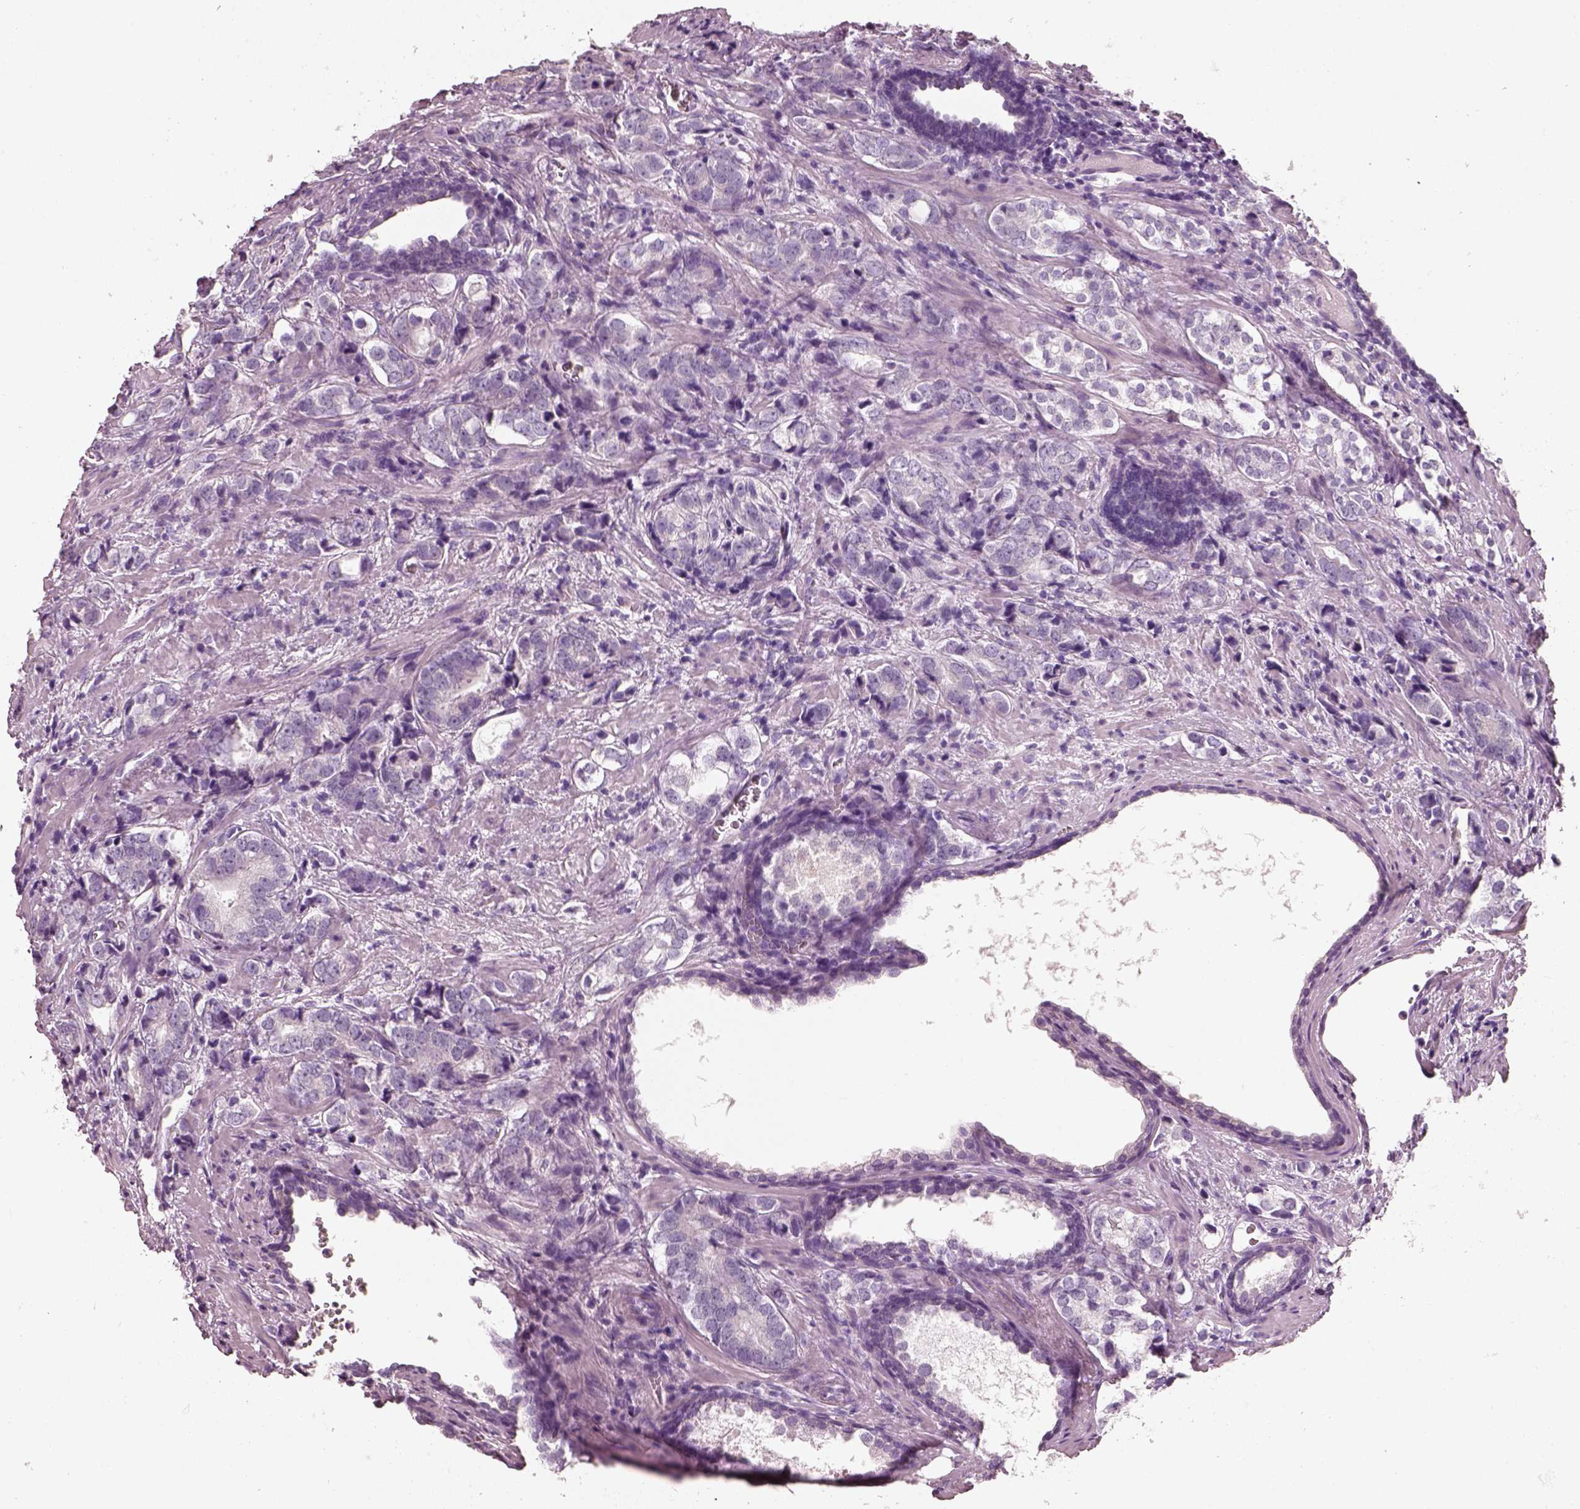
{"staining": {"intensity": "negative", "quantity": "none", "location": "none"}, "tissue": "prostate cancer", "cell_type": "Tumor cells", "image_type": "cancer", "snomed": [{"axis": "morphology", "description": "Adenocarcinoma, NOS"}, {"axis": "topography", "description": "Prostate and seminal vesicle, NOS"}], "caption": "A micrograph of human prostate cancer (adenocarcinoma) is negative for staining in tumor cells.", "gene": "PNOC", "patient": {"sex": "male", "age": 63}}